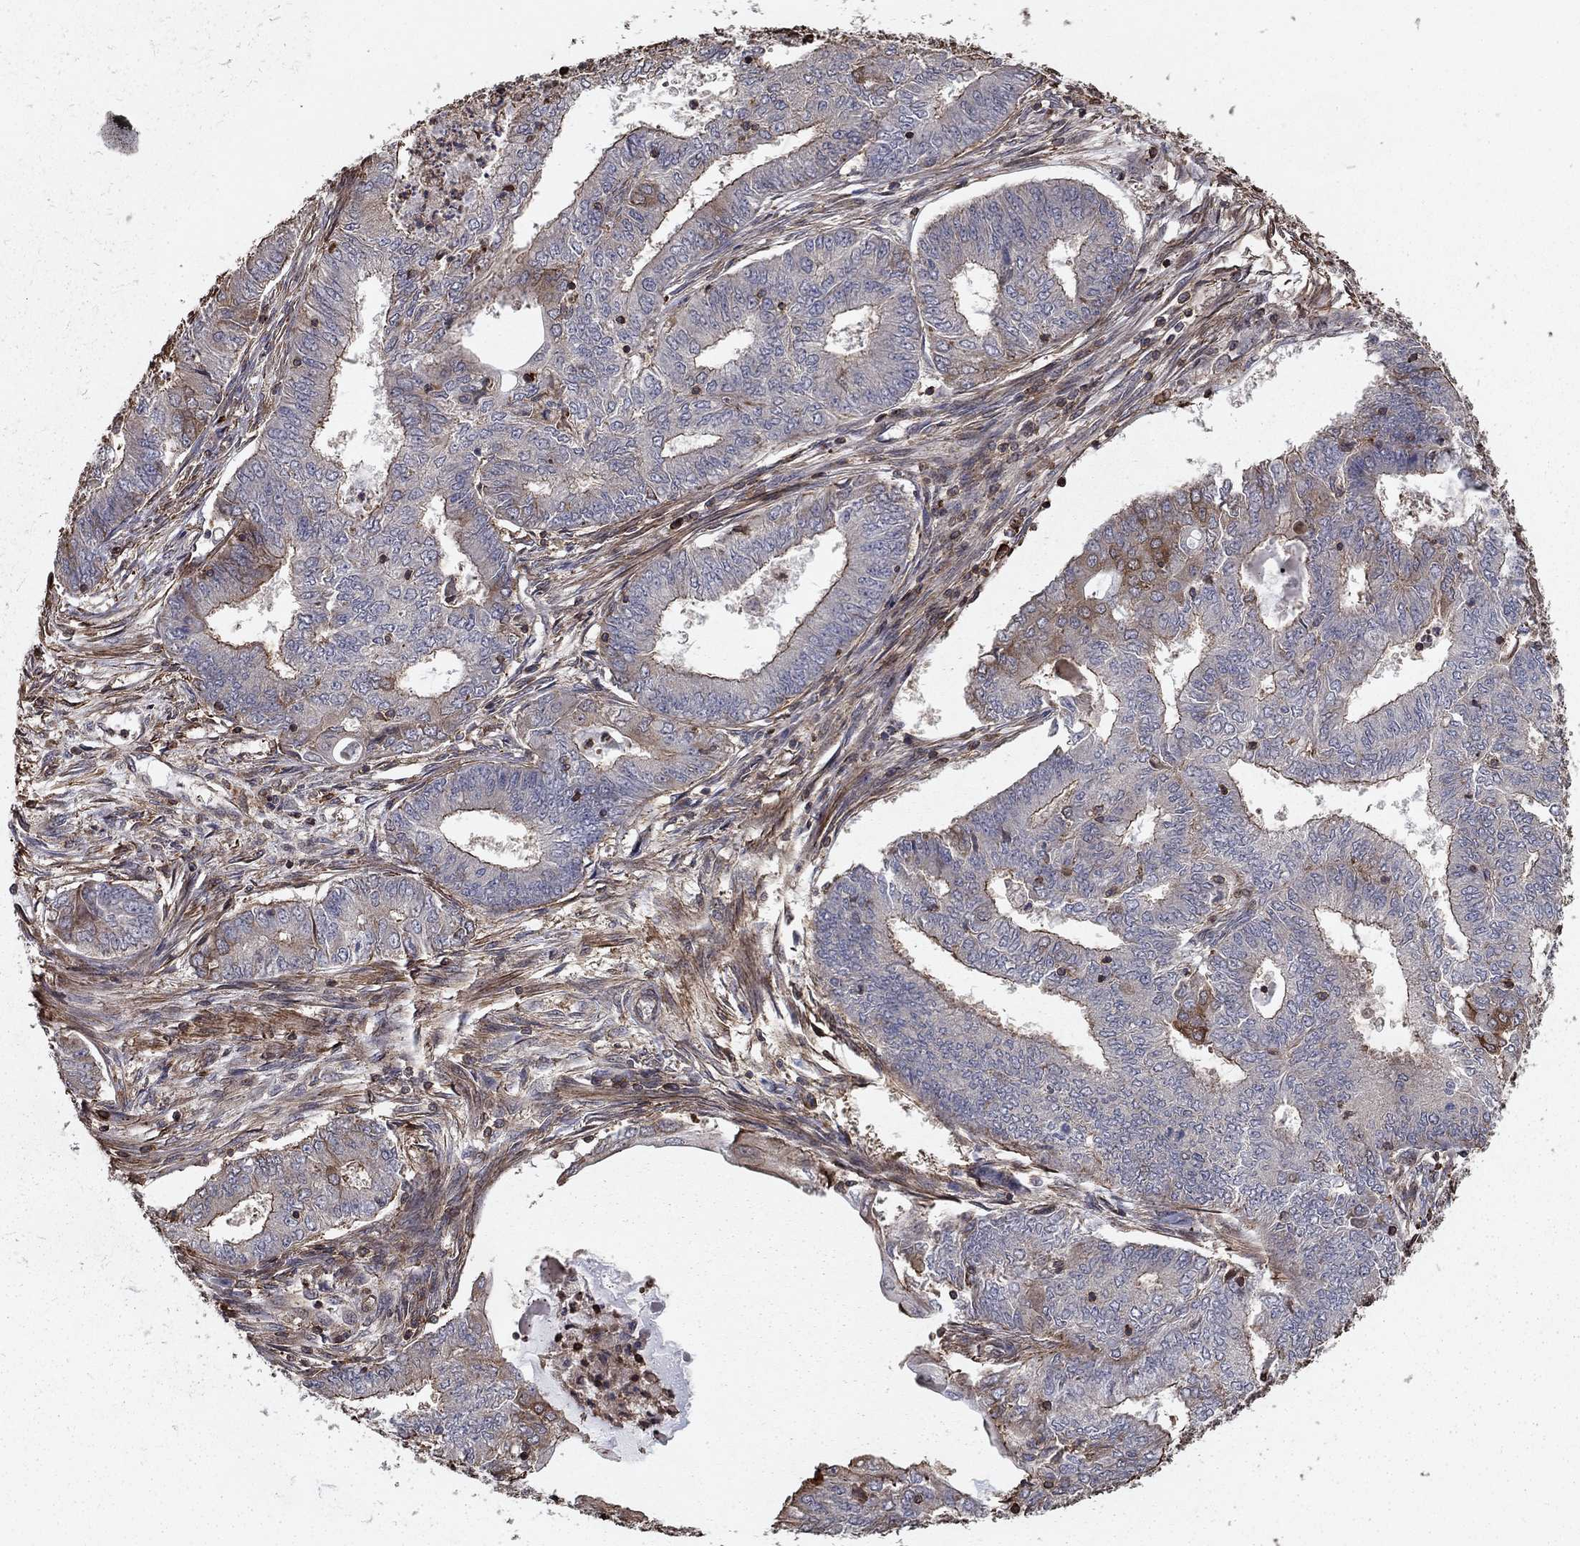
{"staining": {"intensity": "moderate", "quantity": "<25%", "location": "cytoplasmic/membranous"}, "tissue": "endometrial cancer", "cell_type": "Tumor cells", "image_type": "cancer", "snomed": [{"axis": "morphology", "description": "Adenocarcinoma, NOS"}, {"axis": "topography", "description": "Endometrium"}], "caption": "Immunohistochemistry (IHC) staining of adenocarcinoma (endometrial), which exhibits low levels of moderate cytoplasmic/membranous positivity in approximately <25% of tumor cells indicating moderate cytoplasmic/membranous protein expression. The staining was performed using DAB (3,3'-diaminobenzidine) (brown) for protein detection and nuclei were counterstained in hematoxylin (blue).", "gene": "HABP4", "patient": {"sex": "female", "age": 62}}